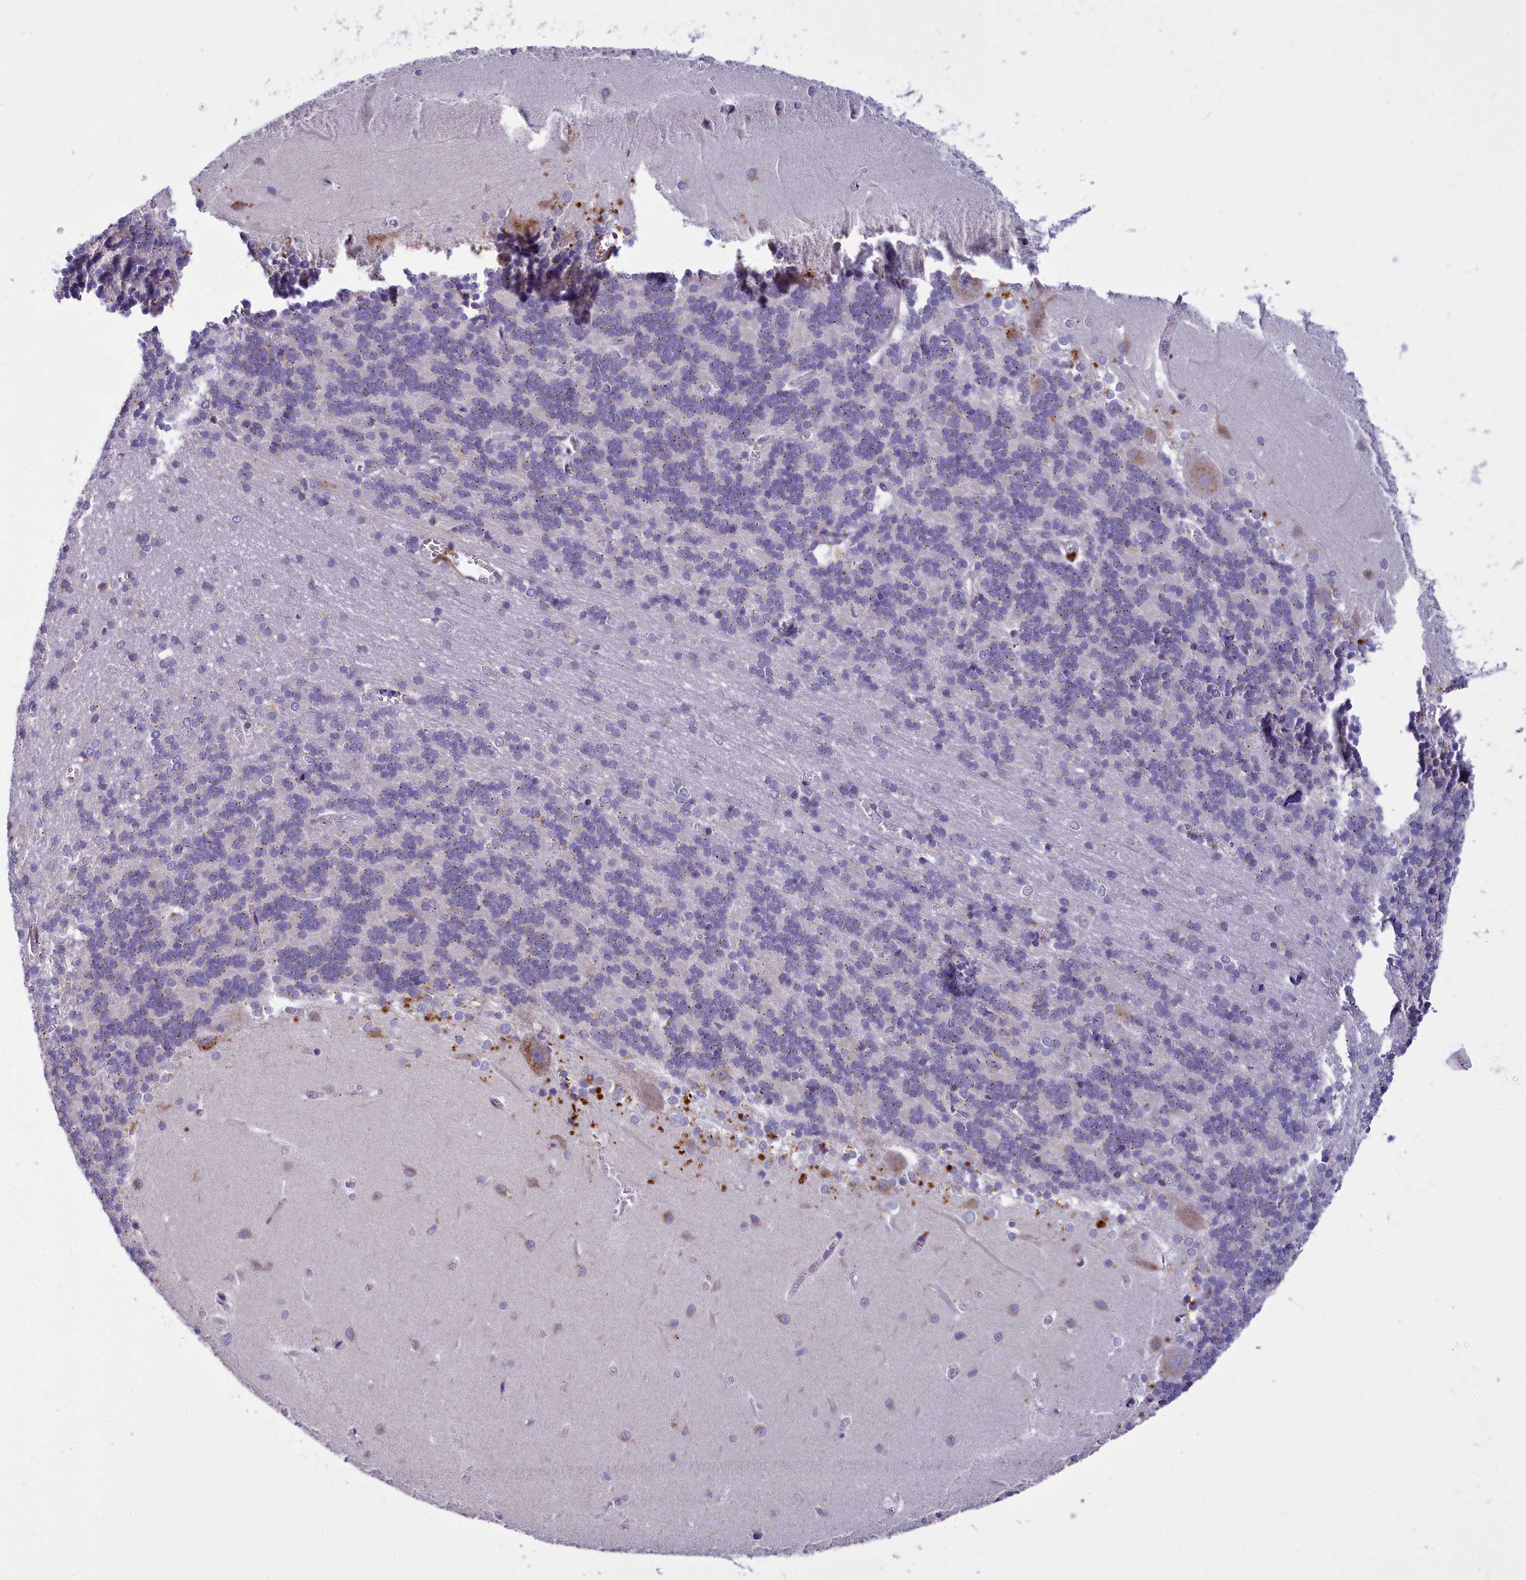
{"staining": {"intensity": "weak", "quantity": "25%-75%", "location": "cytoplasmic/membranous"}, "tissue": "cerebellum", "cell_type": "Cells in granular layer", "image_type": "normal", "snomed": [{"axis": "morphology", "description": "Normal tissue, NOS"}, {"axis": "topography", "description": "Cerebellum"}], "caption": "Brown immunohistochemical staining in benign human cerebellum displays weak cytoplasmic/membranous positivity in about 25%-75% of cells in granular layer. (brown staining indicates protein expression, while blue staining denotes nuclei).", "gene": "WDPCP", "patient": {"sex": "male", "age": 37}}